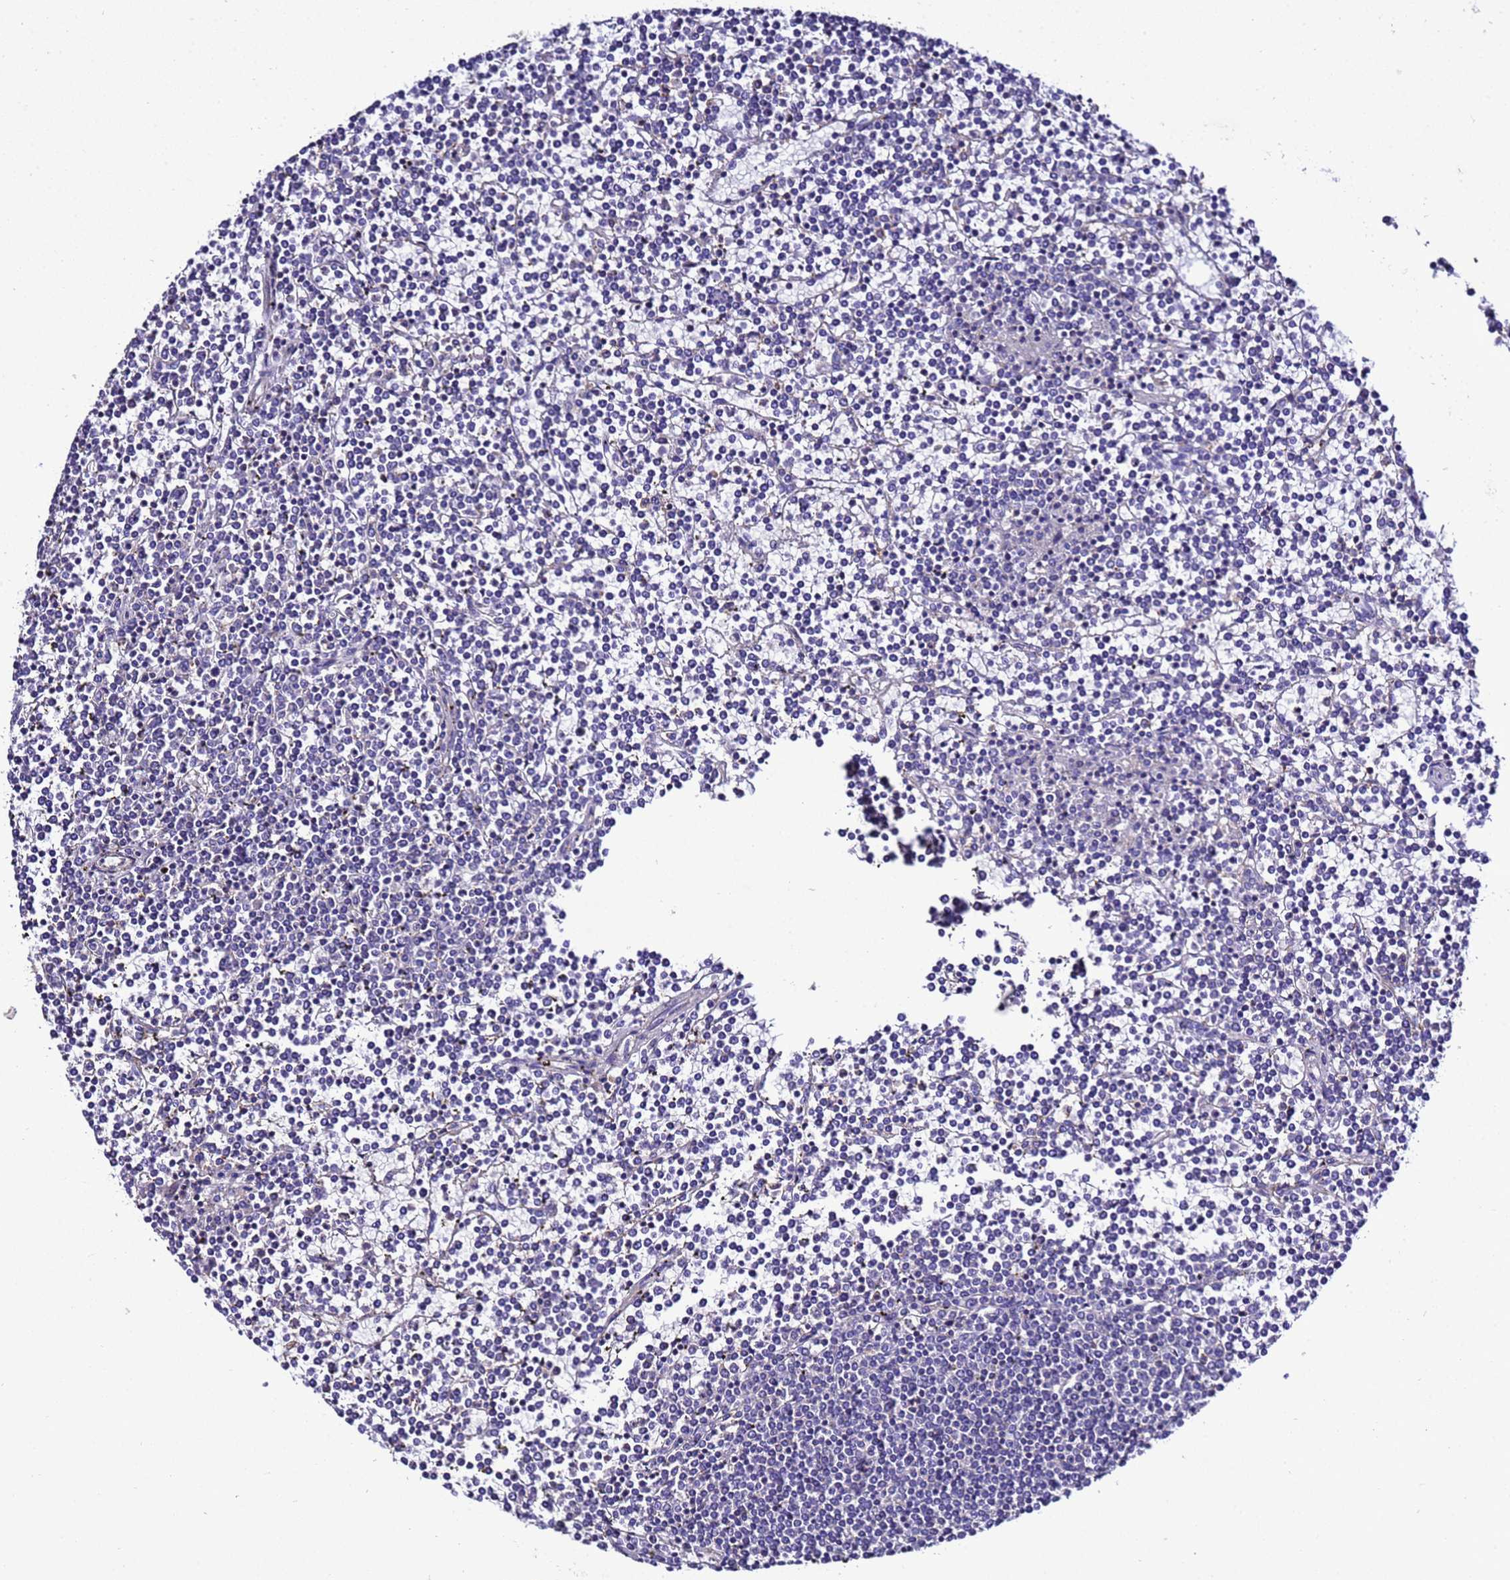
{"staining": {"intensity": "negative", "quantity": "none", "location": "none"}, "tissue": "lymphoma", "cell_type": "Tumor cells", "image_type": "cancer", "snomed": [{"axis": "morphology", "description": "Malignant lymphoma, non-Hodgkin's type, Low grade"}, {"axis": "topography", "description": "Spleen"}], "caption": "IHC of low-grade malignant lymphoma, non-Hodgkin's type shows no expression in tumor cells.", "gene": "MYL12A", "patient": {"sex": "female", "age": 19}}